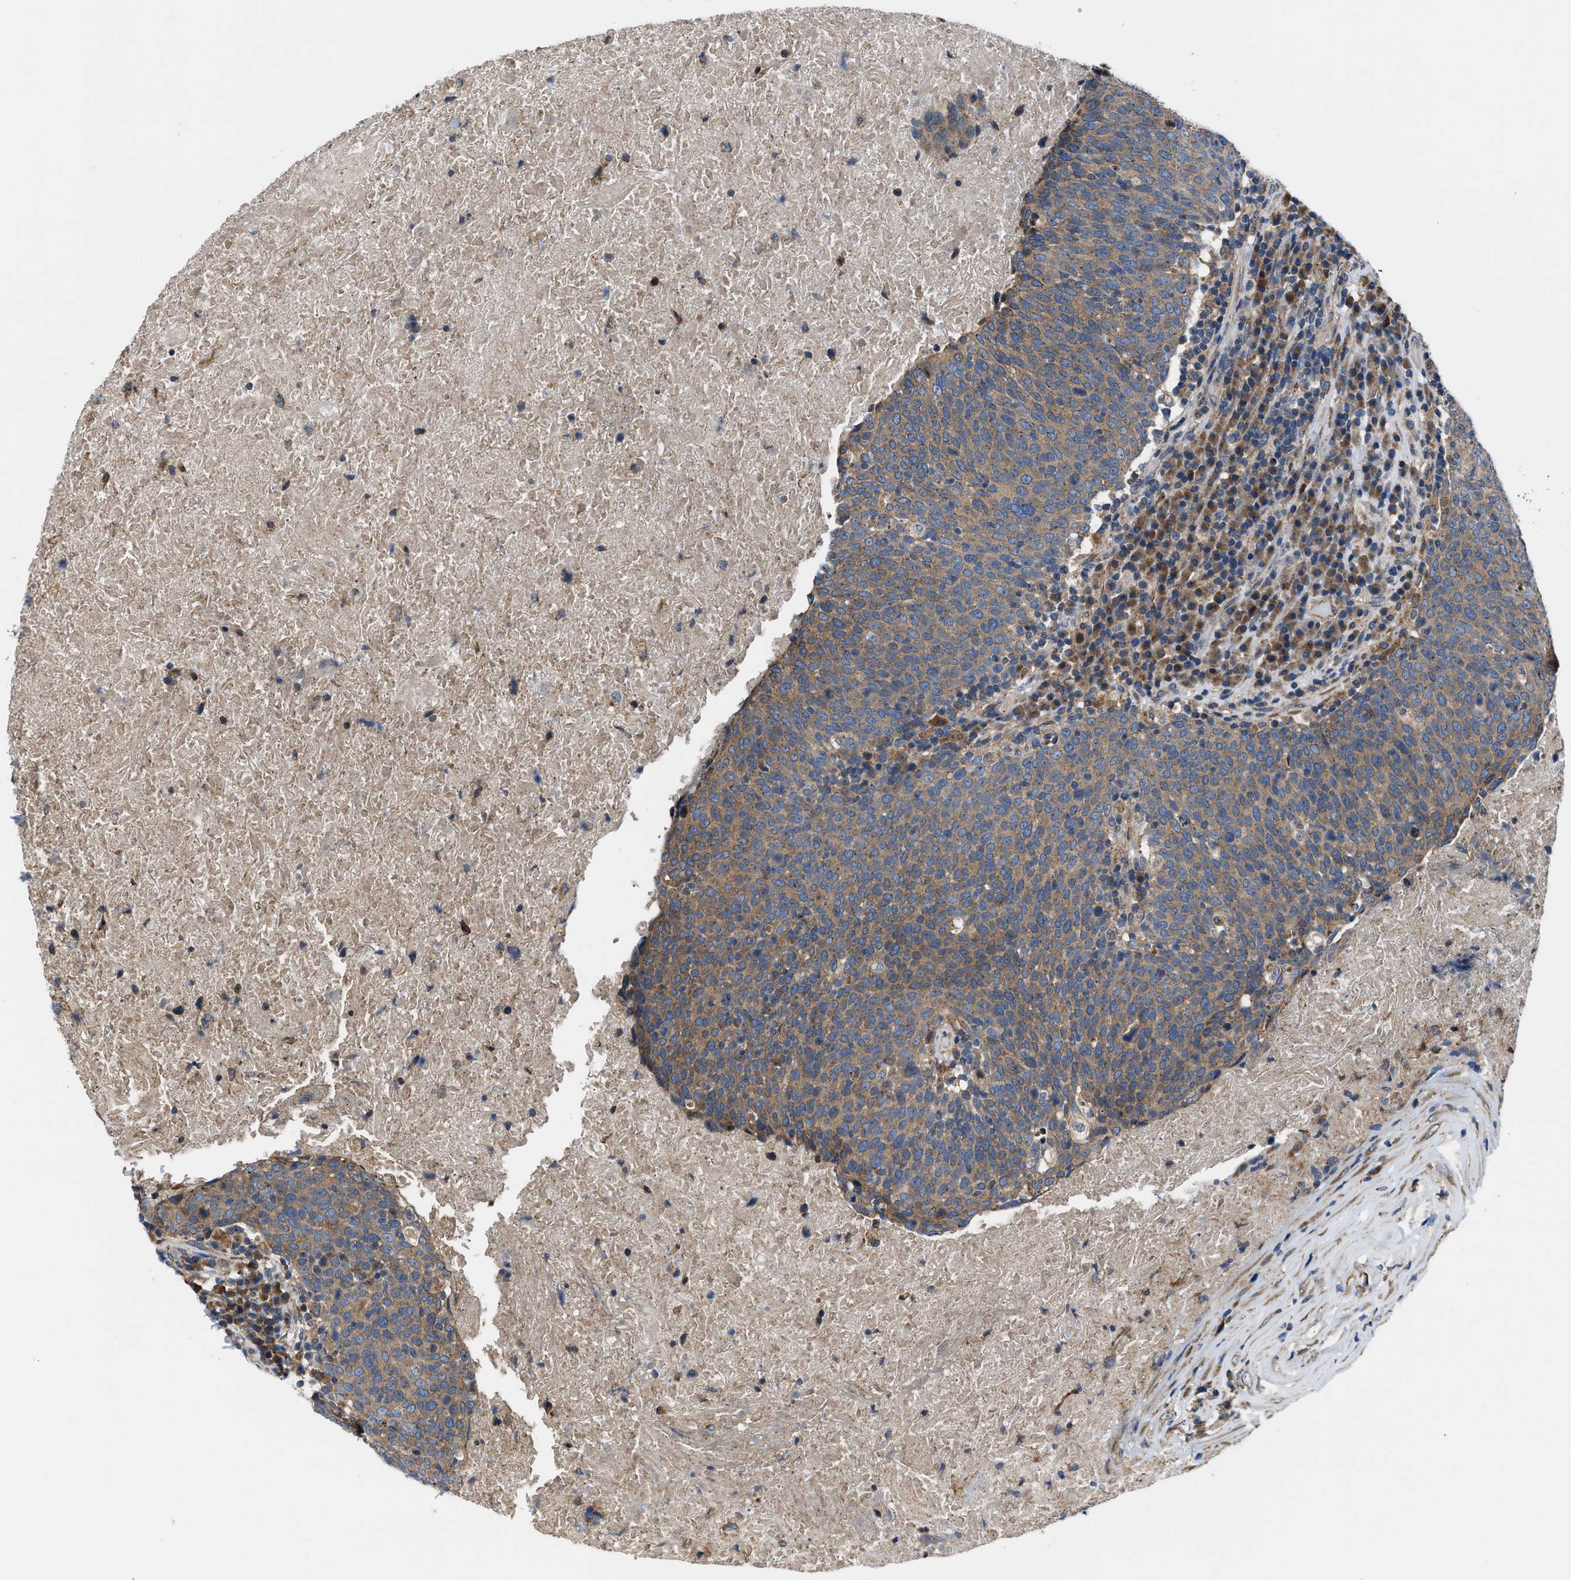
{"staining": {"intensity": "moderate", "quantity": ">75%", "location": "cytoplasmic/membranous"}, "tissue": "head and neck cancer", "cell_type": "Tumor cells", "image_type": "cancer", "snomed": [{"axis": "morphology", "description": "Squamous cell carcinoma, NOS"}, {"axis": "morphology", "description": "Squamous cell carcinoma, metastatic, NOS"}, {"axis": "topography", "description": "Lymph node"}, {"axis": "topography", "description": "Head-Neck"}], "caption": "Squamous cell carcinoma (head and neck) tissue displays moderate cytoplasmic/membranous expression in approximately >75% of tumor cells (DAB = brown stain, brightfield microscopy at high magnification).", "gene": "CEP128", "patient": {"sex": "male", "age": 62}}